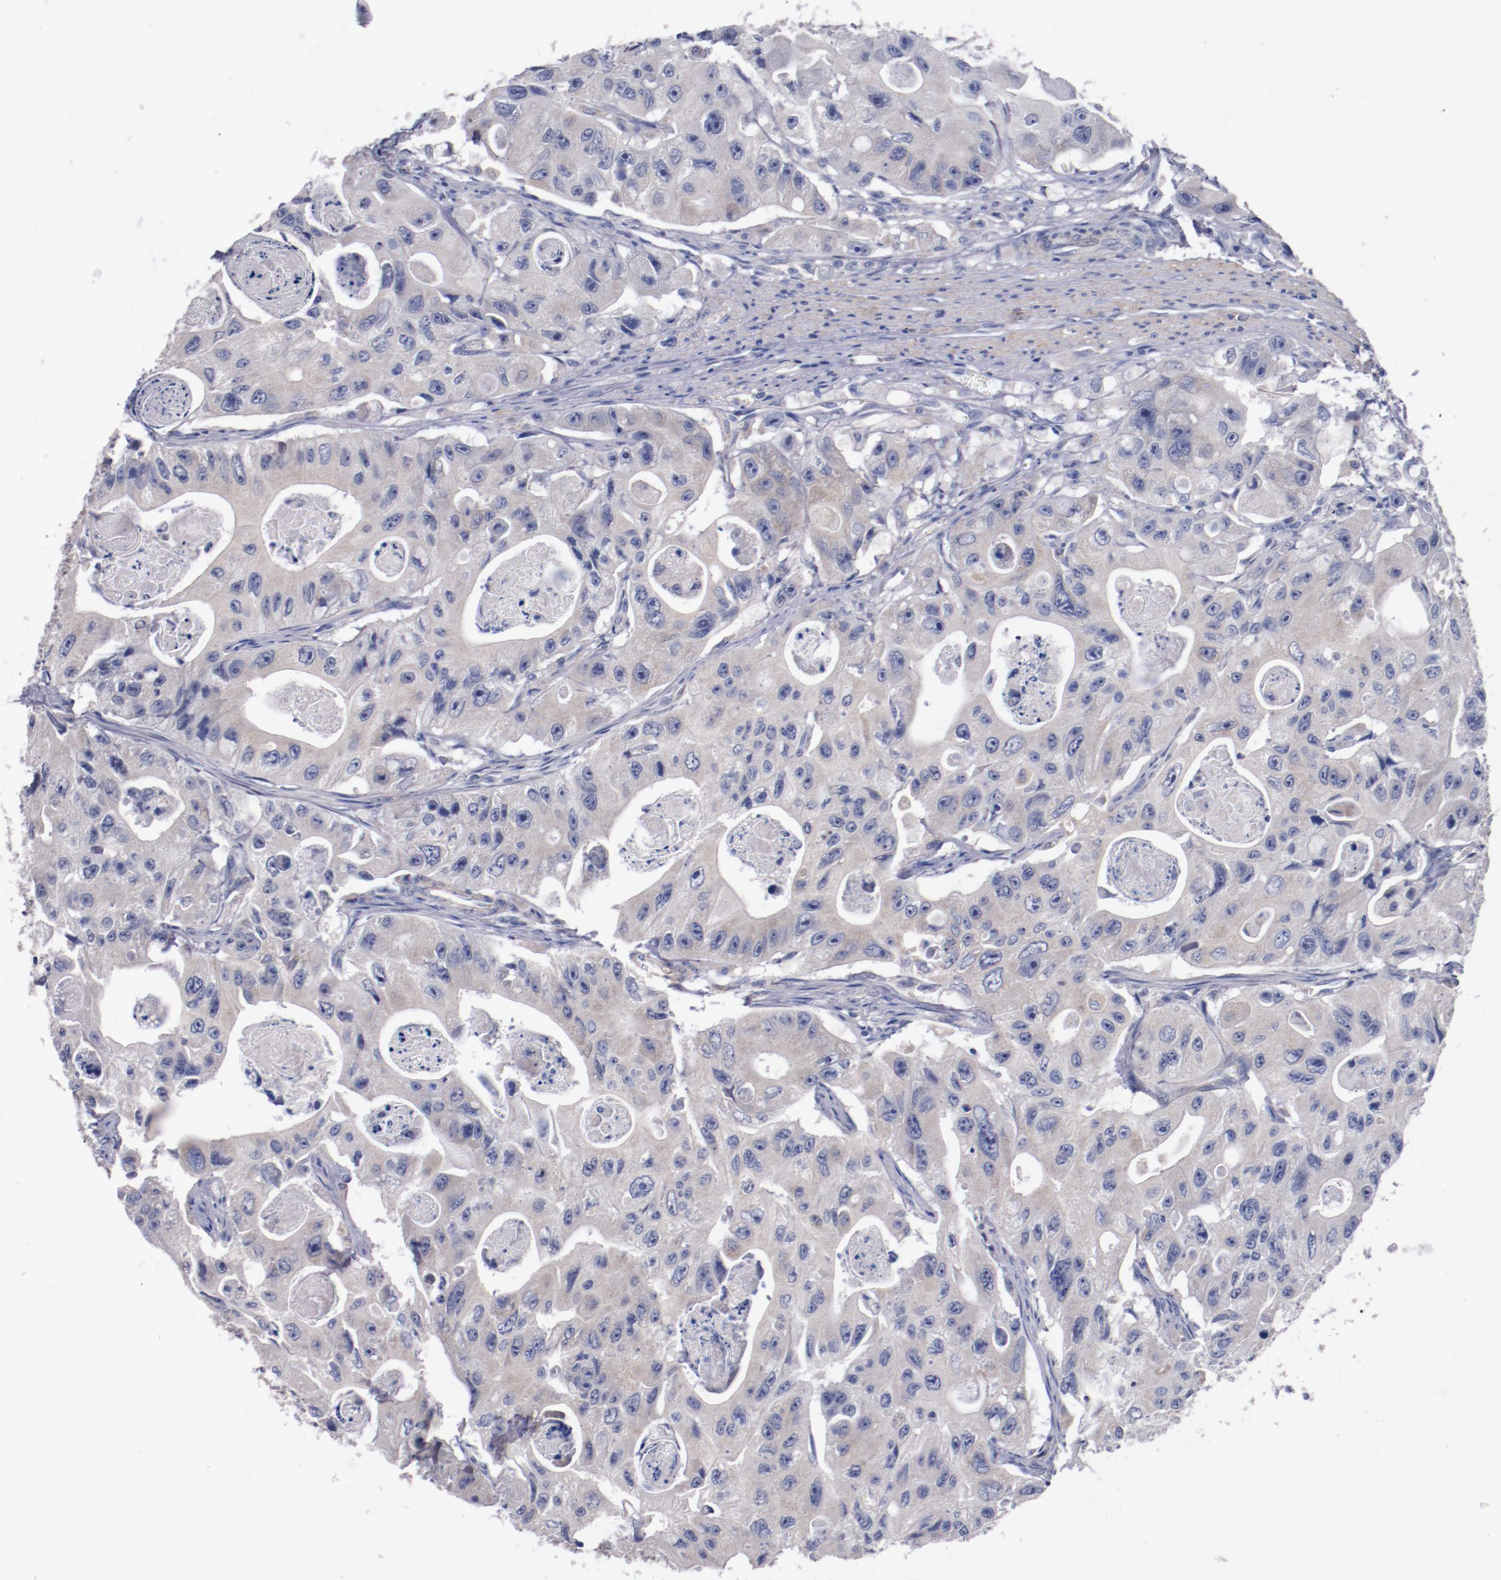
{"staining": {"intensity": "negative", "quantity": "none", "location": "none"}, "tissue": "colorectal cancer", "cell_type": "Tumor cells", "image_type": "cancer", "snomed": [{"axis": "morphology", "description": "Adenocarcinoma, NOS"}, {"axis": "topography", "description": "Colon"}], "caption": "High power microscopy histopathology image of an IHC histopathology image of colorectal cancer (adenocarcinoma), revealing no significant positivity in tumor cells. (Brightfield microscopy of DAB (3,3'-diaminobenzidine) IHC at high magnification).", "gene": "CNTNAP2", "patient": {"sex": "female", "age": 46}}